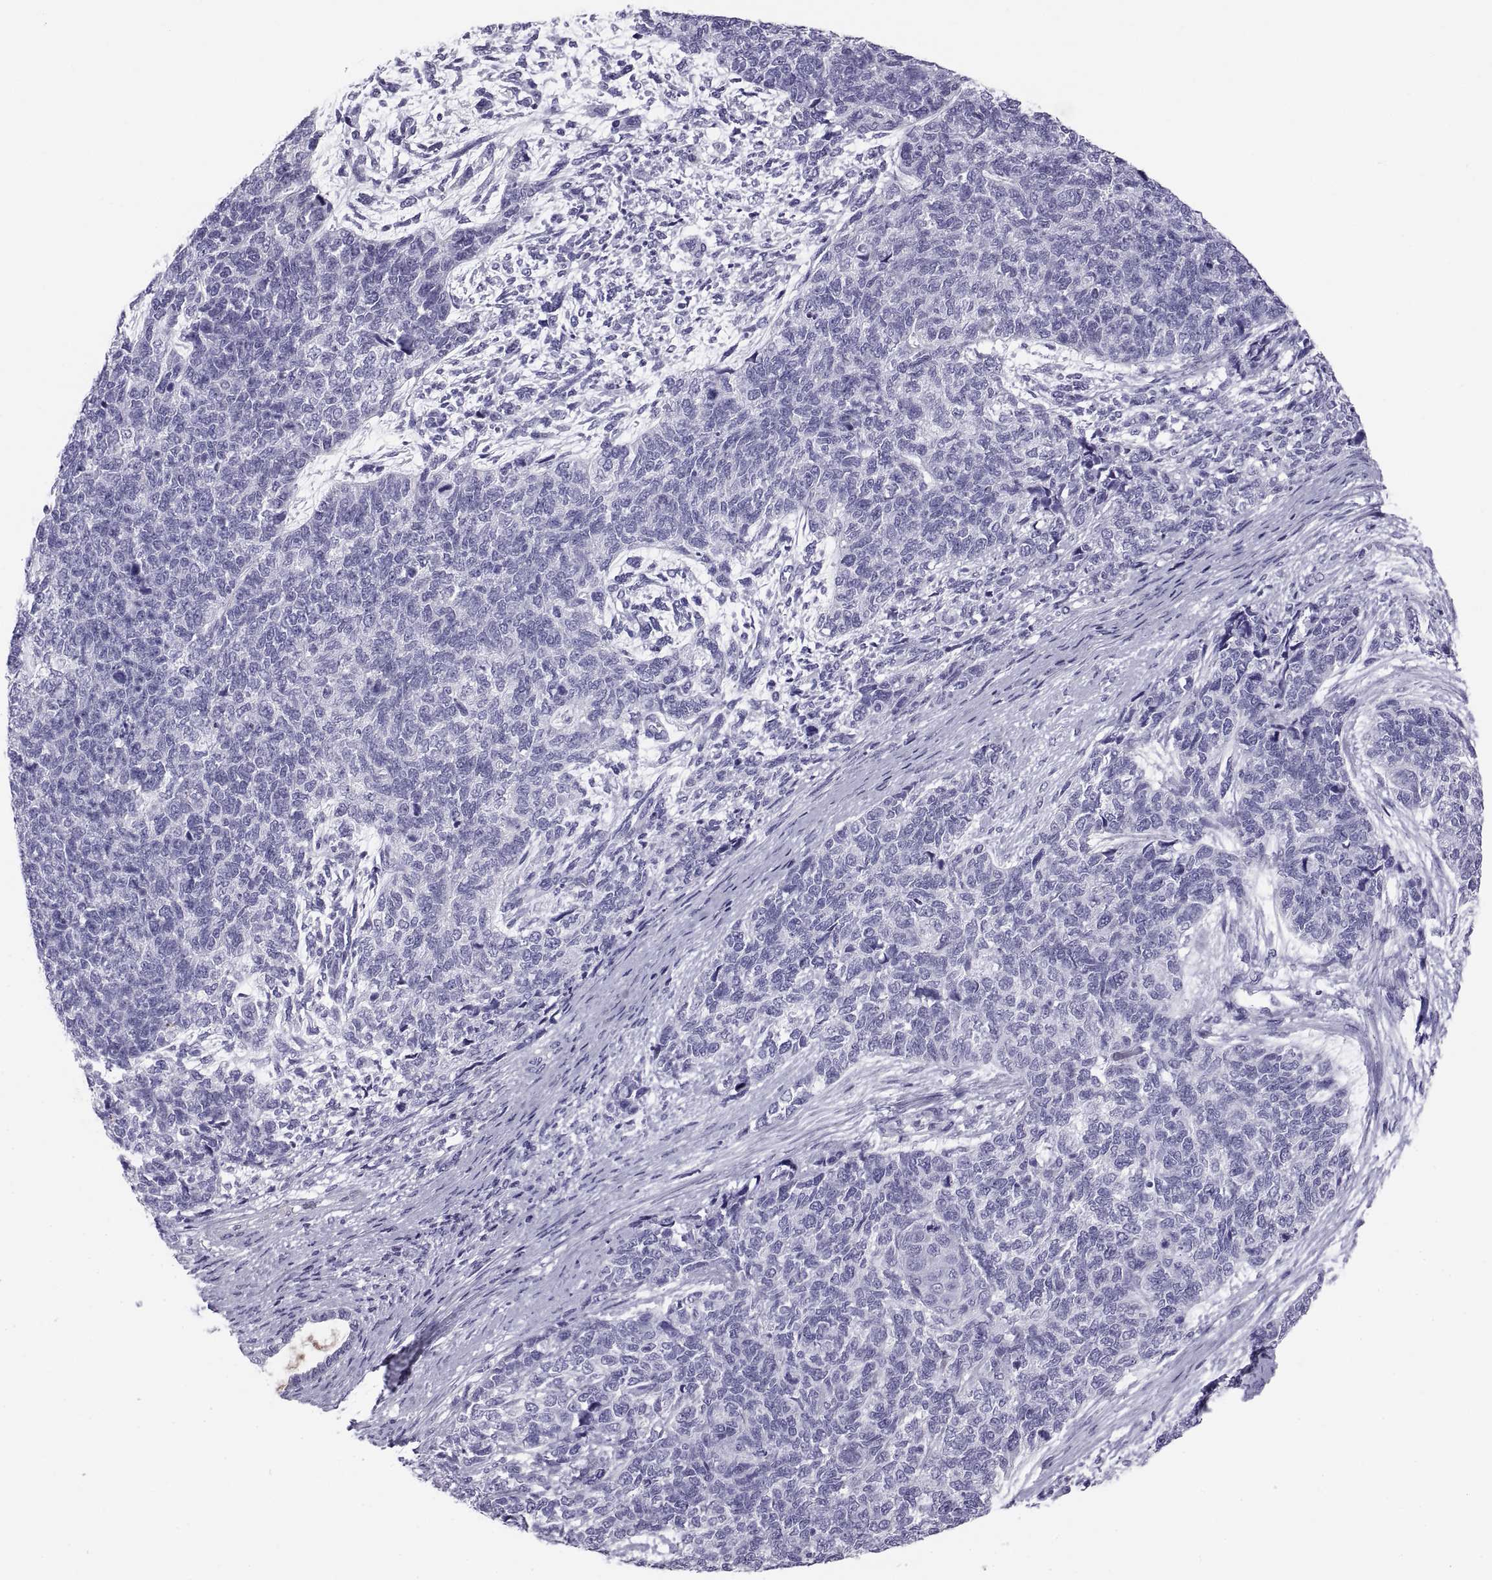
{"staining": {"intensity": "negative", "quantity": "none", "location": "none"}, "tissue": "cervical cancer", "cell_type": "Tumor cells", "image_type": "cancer", "snomed": [{"axis": "morphology", "description": "Squamous cell carcinoma, NOS"}, {"axis": "topography", "description": "Cervix"}], "caption": "Human squamous cell carcinoma (cervical) stained for a protein using immunohistochemistry (IHC) displays no staining in tumor cells.", "gene": "CT47A10", "patient": {"sex": "female", "age": 63}}